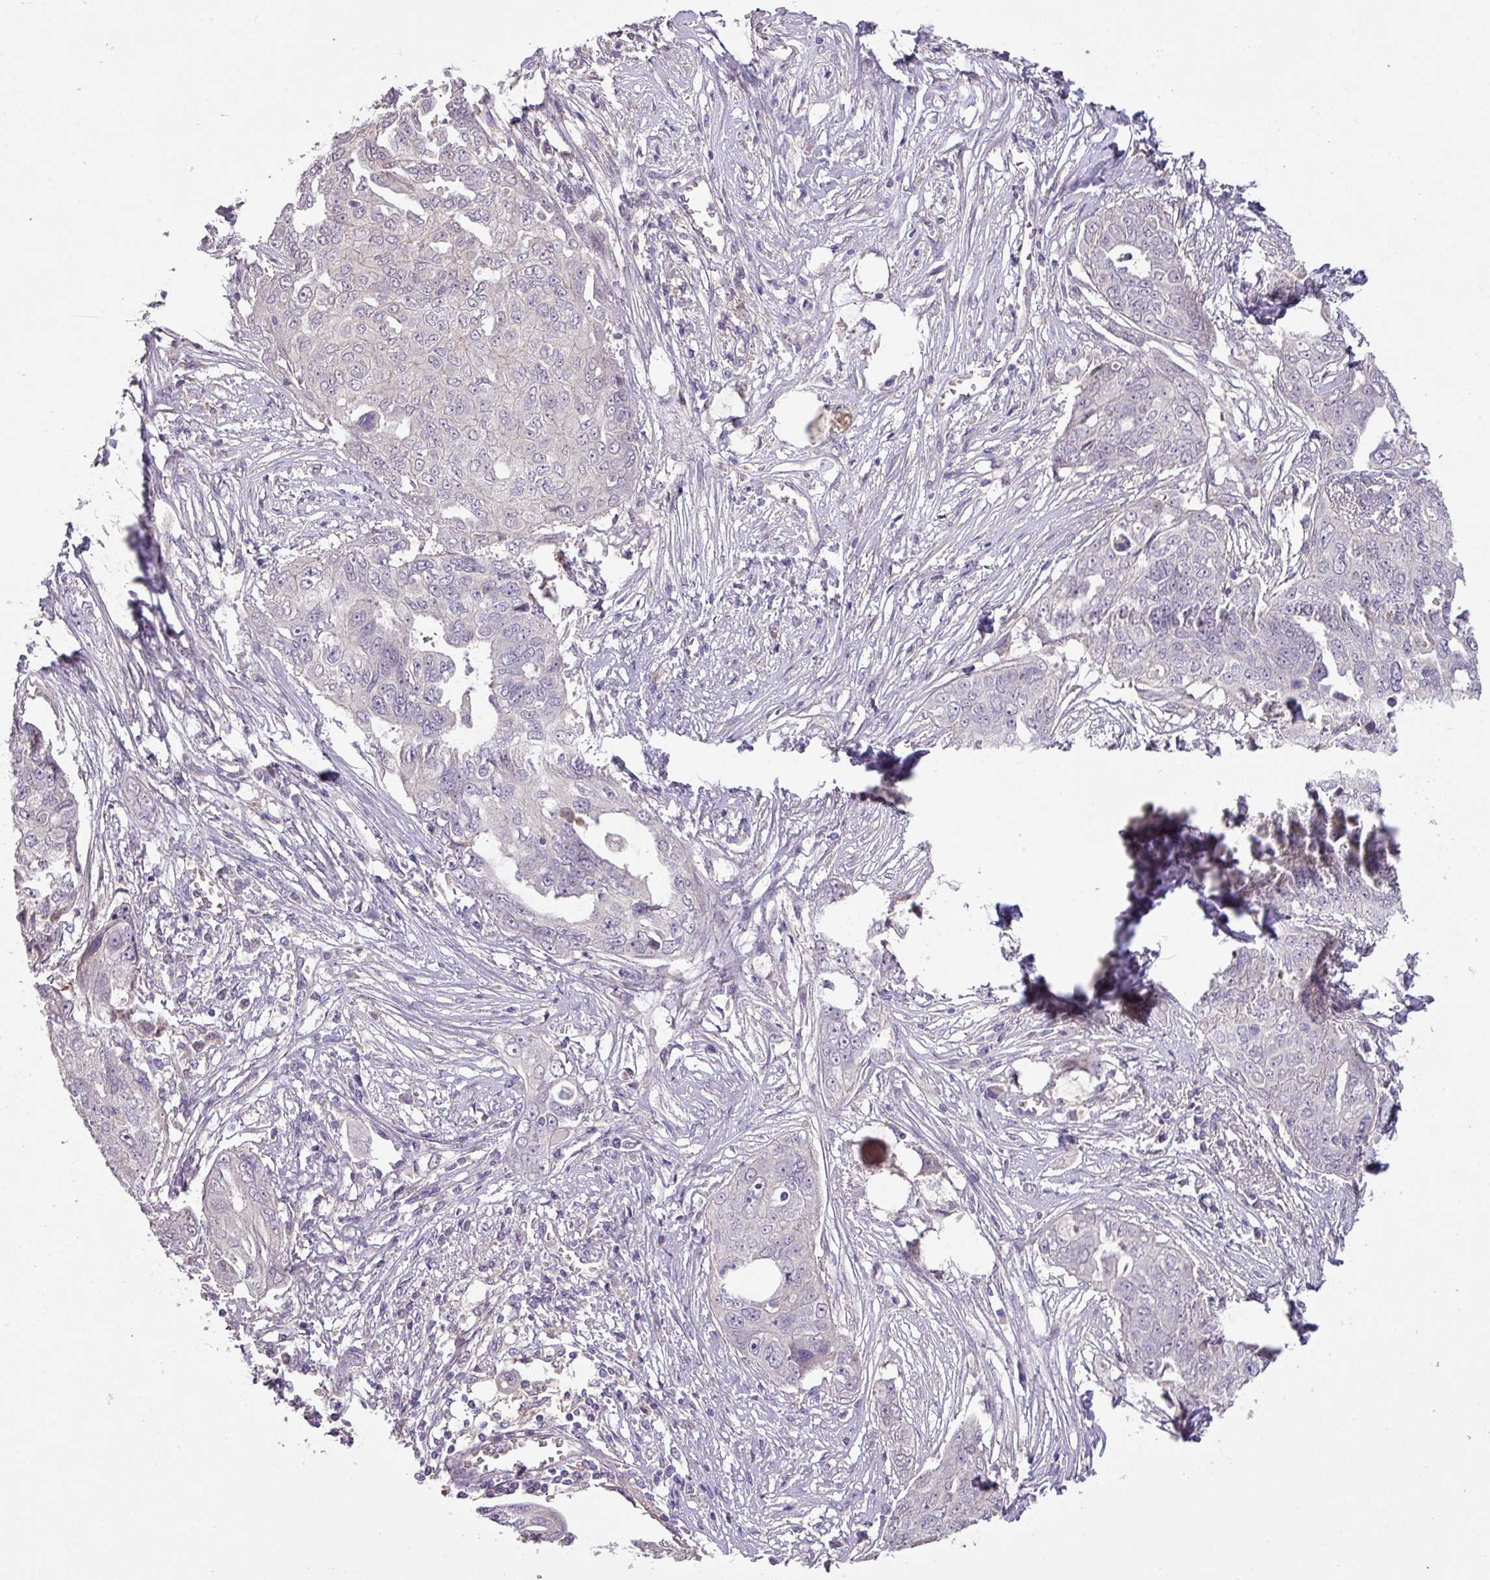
{"staining": {"intensity": "negative", "quantity": "none", "location": "none"}, "tissue": "ovarian cancer", "cell_type": "Tumor cells", "image_type": "cancer", "snomed": [{"axis": "morphology", "description": "Carcinoma, endometroid"}, {"axis": "topography", "description": "Ovary"}], "caption": "This is an IHC histopathology image of human ovarian cancer. There is no positivity in tumor cells.", "gene": "PRADC1", "patient": {"sex": "female", "age": 70}}